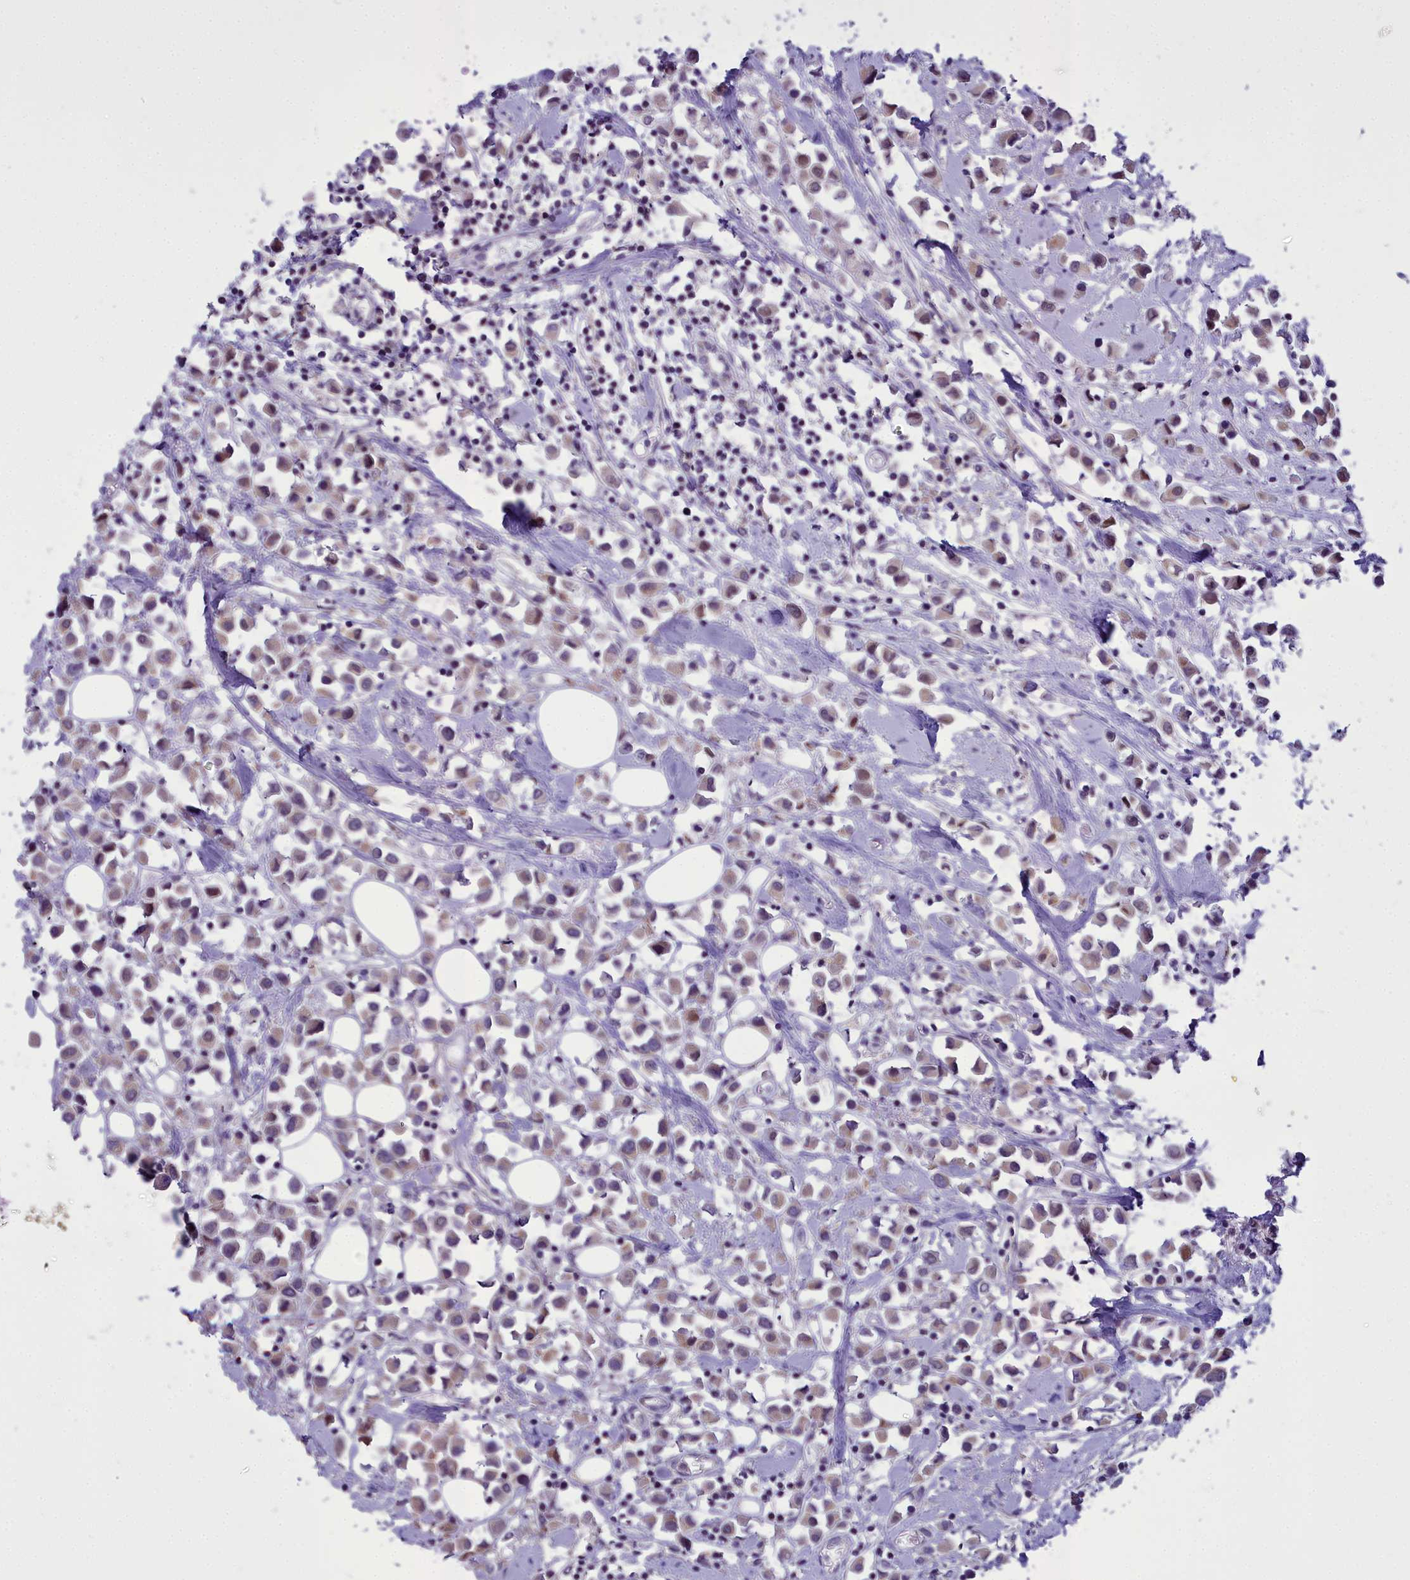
{"staining": {"intensity": "weak", "quantity": "25%-75%", "location": "cytoplasmic/membranous"}, "tissue": "breast cancer", "cell_type": "Tumor cells", "image_type": "cancer", "snomed": [{"axis": "morphology", "description": "Duct carcinoma"}, {"axis": "topography", "description": "Breast"}], "caption": "Immunohistochemistry (IHC) photomicrograph of human breast cancer (invasive ductal carcinoma) stained for a protein (brown), which shows low levels of weak cytoplasmic/membranous positivity in approximately 25%-75% of tumor cells.", "gene": "B9D2", "patient": {"sex": "female", "age": 61}}